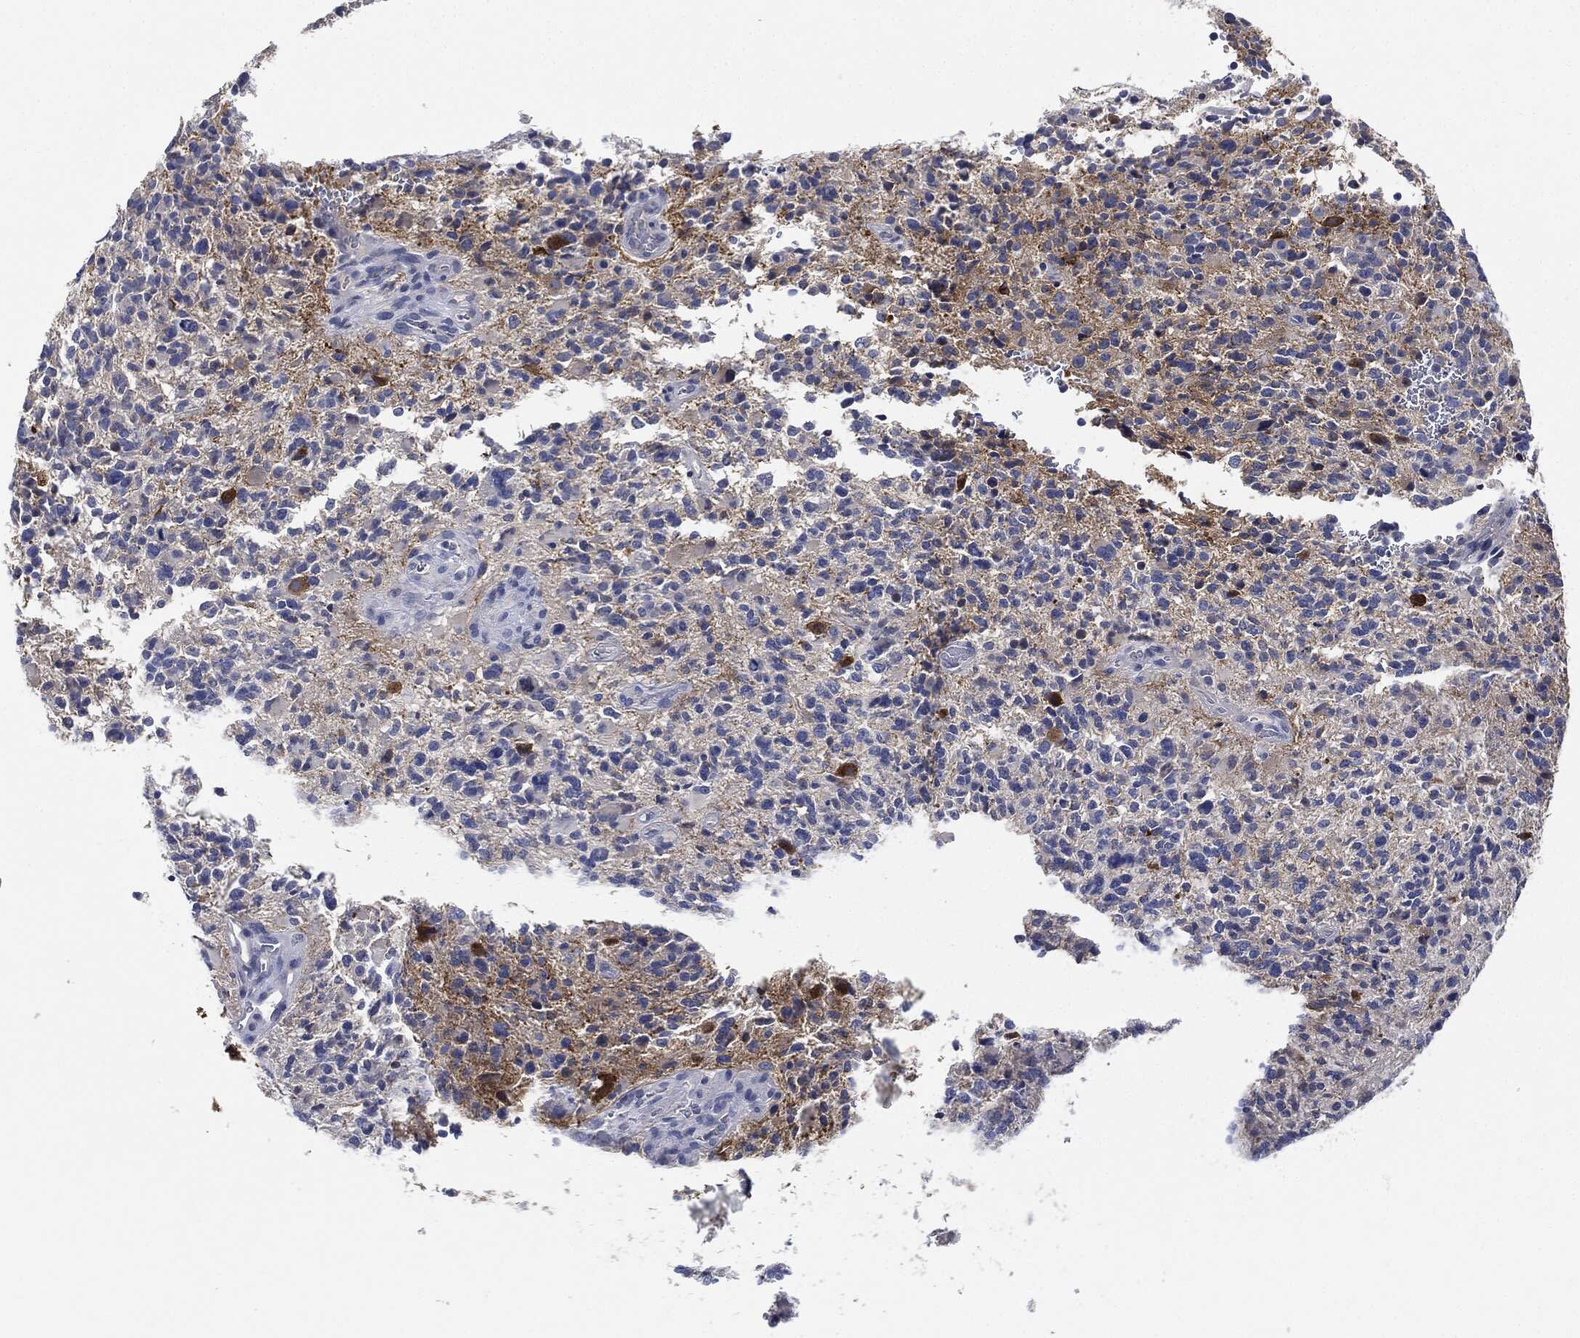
{"staining": {"intensity": "negative", "quantity": "none", "location": "none"}, "tissue": "glioma", "cell_type": "Tumor cells", "image_type": "cancer", "snomed": [{"axis": "morphology", "description": "Glioma, malignant, High grade"}, {"axis": "topography", "description": "Brain"}], "caption": "Immunohistochemical staining of high-grade glioma (malignant) exhibits no significant staining in tumor cells.", "gene": "NTRK1", "patient": {"sex": "female", "age": 71}}